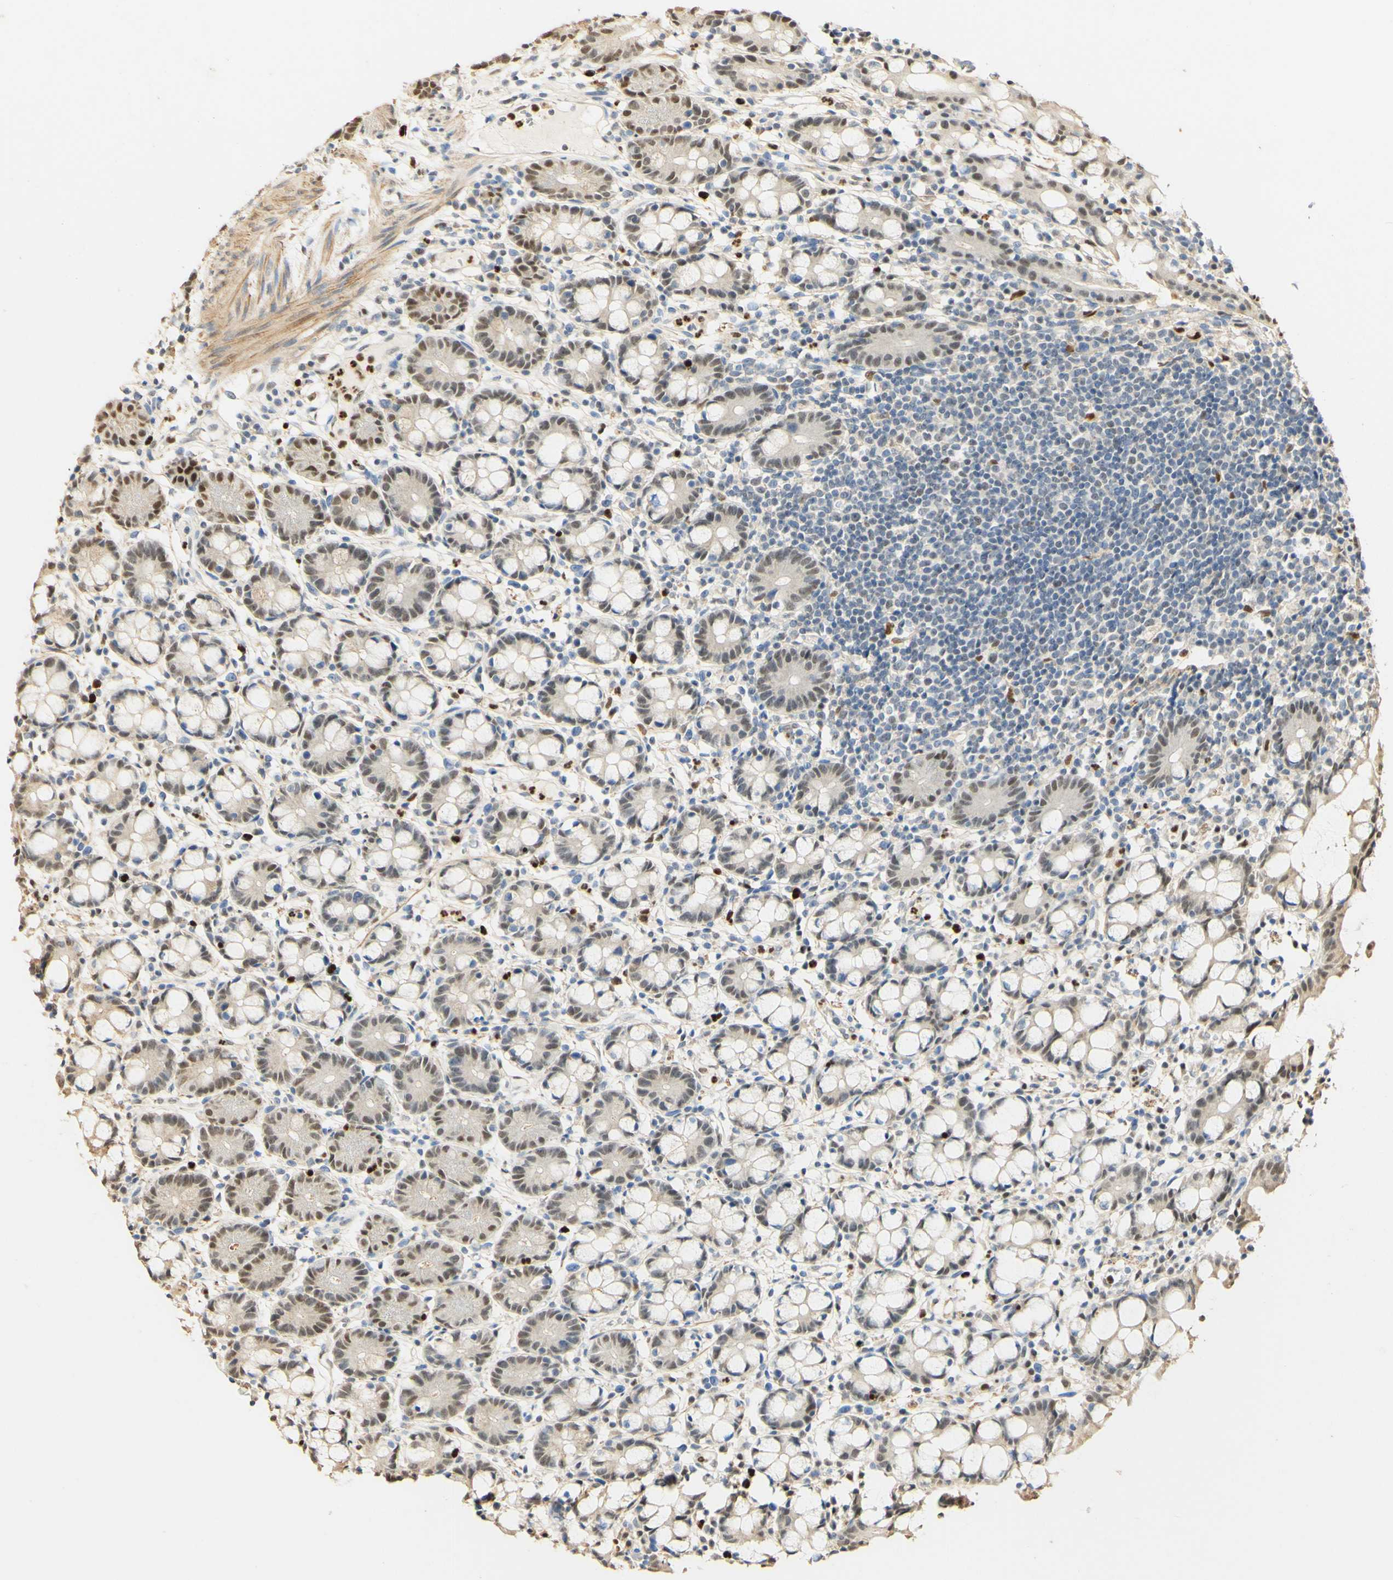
{"staining": {"intensity": "moderate", "quantity": "25%-75%", "location": "cytoplasmic/membranous,nuclear"}, "tissue": "small intestine", "cell_type": "Glandular cells", "image_type": "normal", "snomed": [{"axis": "morphology", "description": "Normal tissue, NOS"}, {"axis": "morphology", "description": "Cystadenocarcinoma, serous, Metastatic site"}, {"axis": "topography", "description": "Small intestine"}], "caption": "This photomicrograph shows IHC staining of benign human small intestine, with medium moderate cytoplasmic/membranous,nuclear positivity in approximately 25%-75% of glandular cells.", "gene": "MAP3K4", "patient": {"sex": "female", "age": 61}}